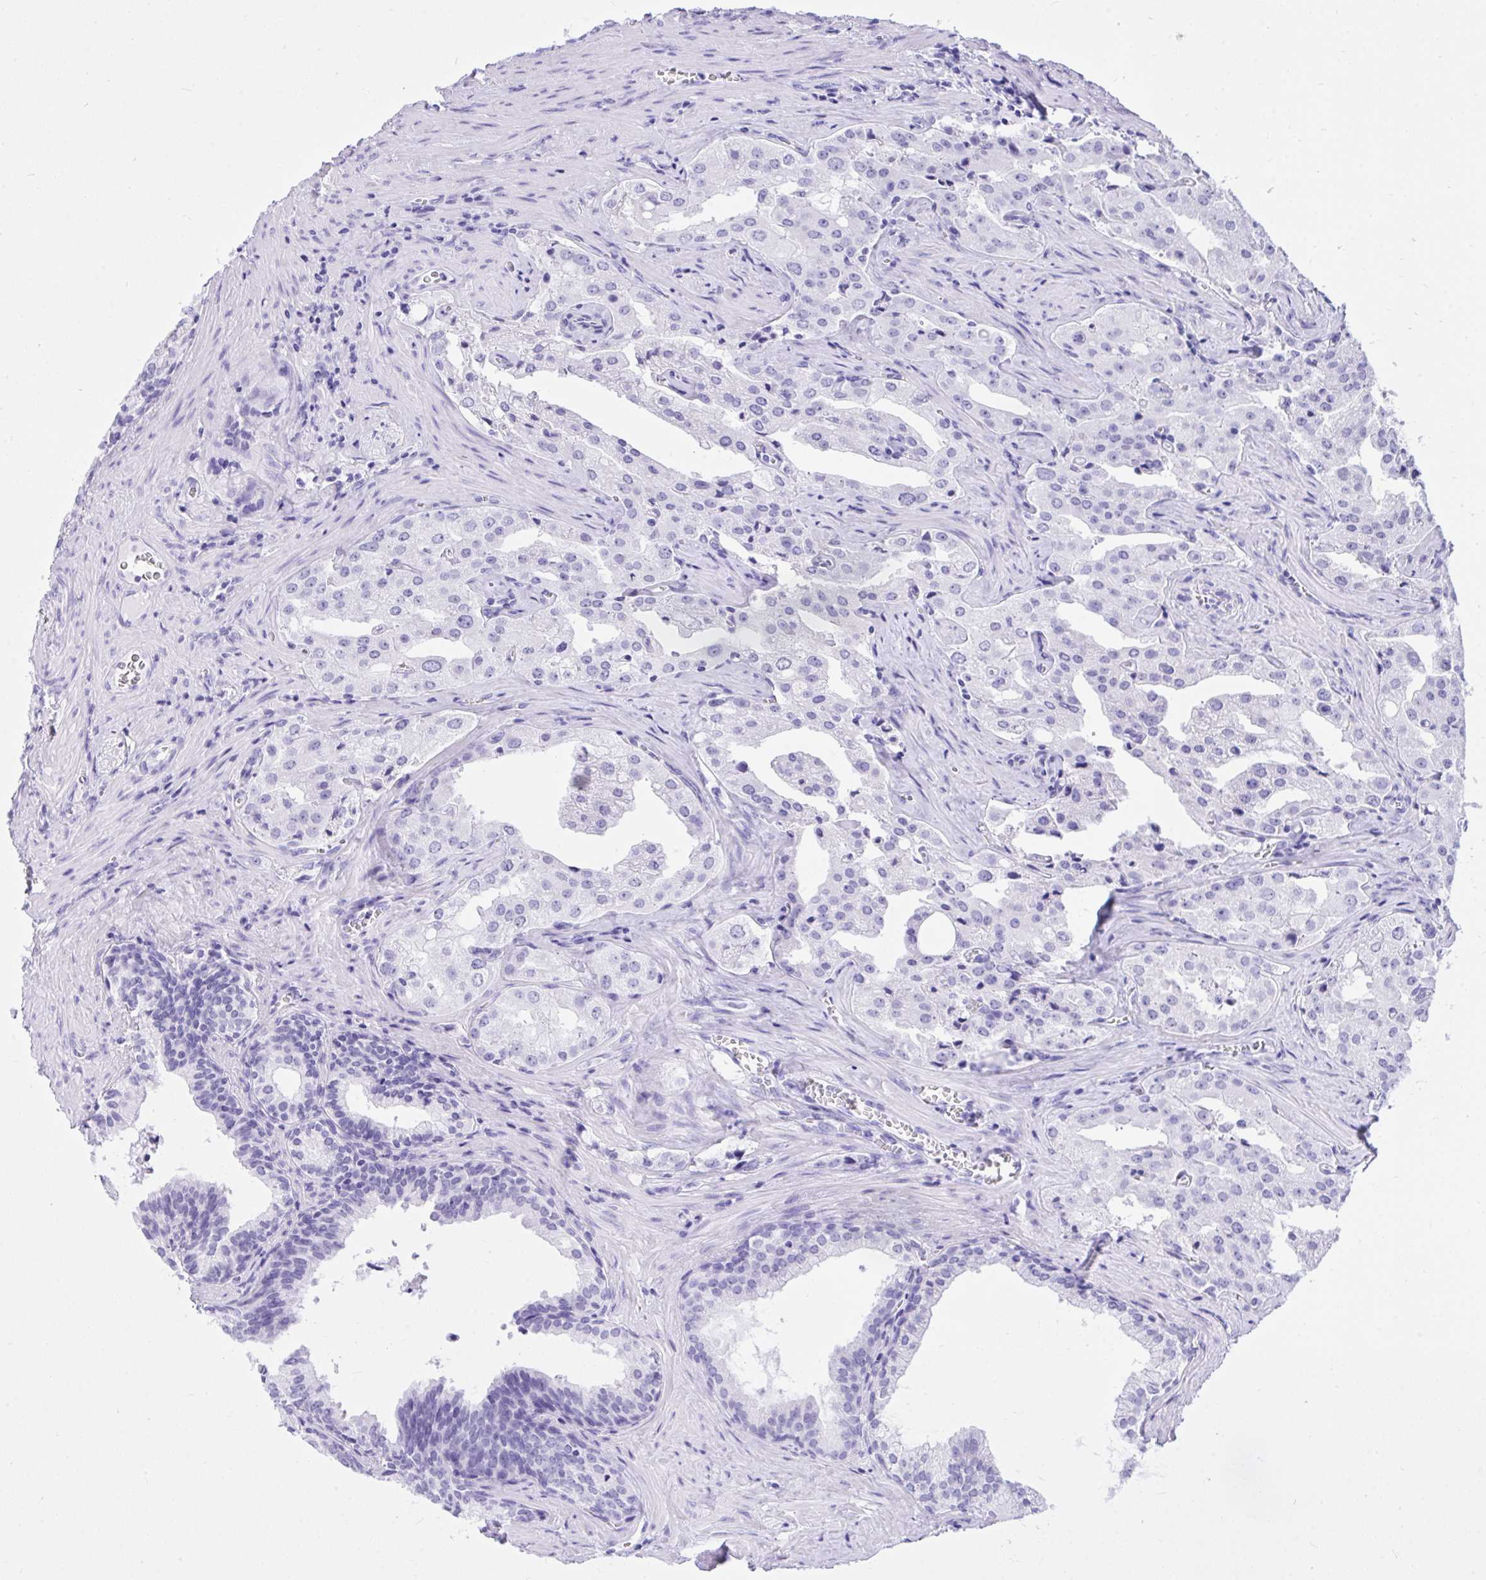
{"staining": {"intensity": "negative", "quantity": "none", "location": "none"}, "tissue": "prostate cancer", "cell_type": "Tumor cells", "image_type": "cancer", "snomed": [{"axis": "morphology", "description": "Adenocarcinoma, High grade"}, {"axis": "topography", "description": "Prostate"}], "caption": "Tumor cells show no significant protein positivity in prostate cancer.", "gene": "TLN2", "patient": {"sex": "male", "age": 68}}